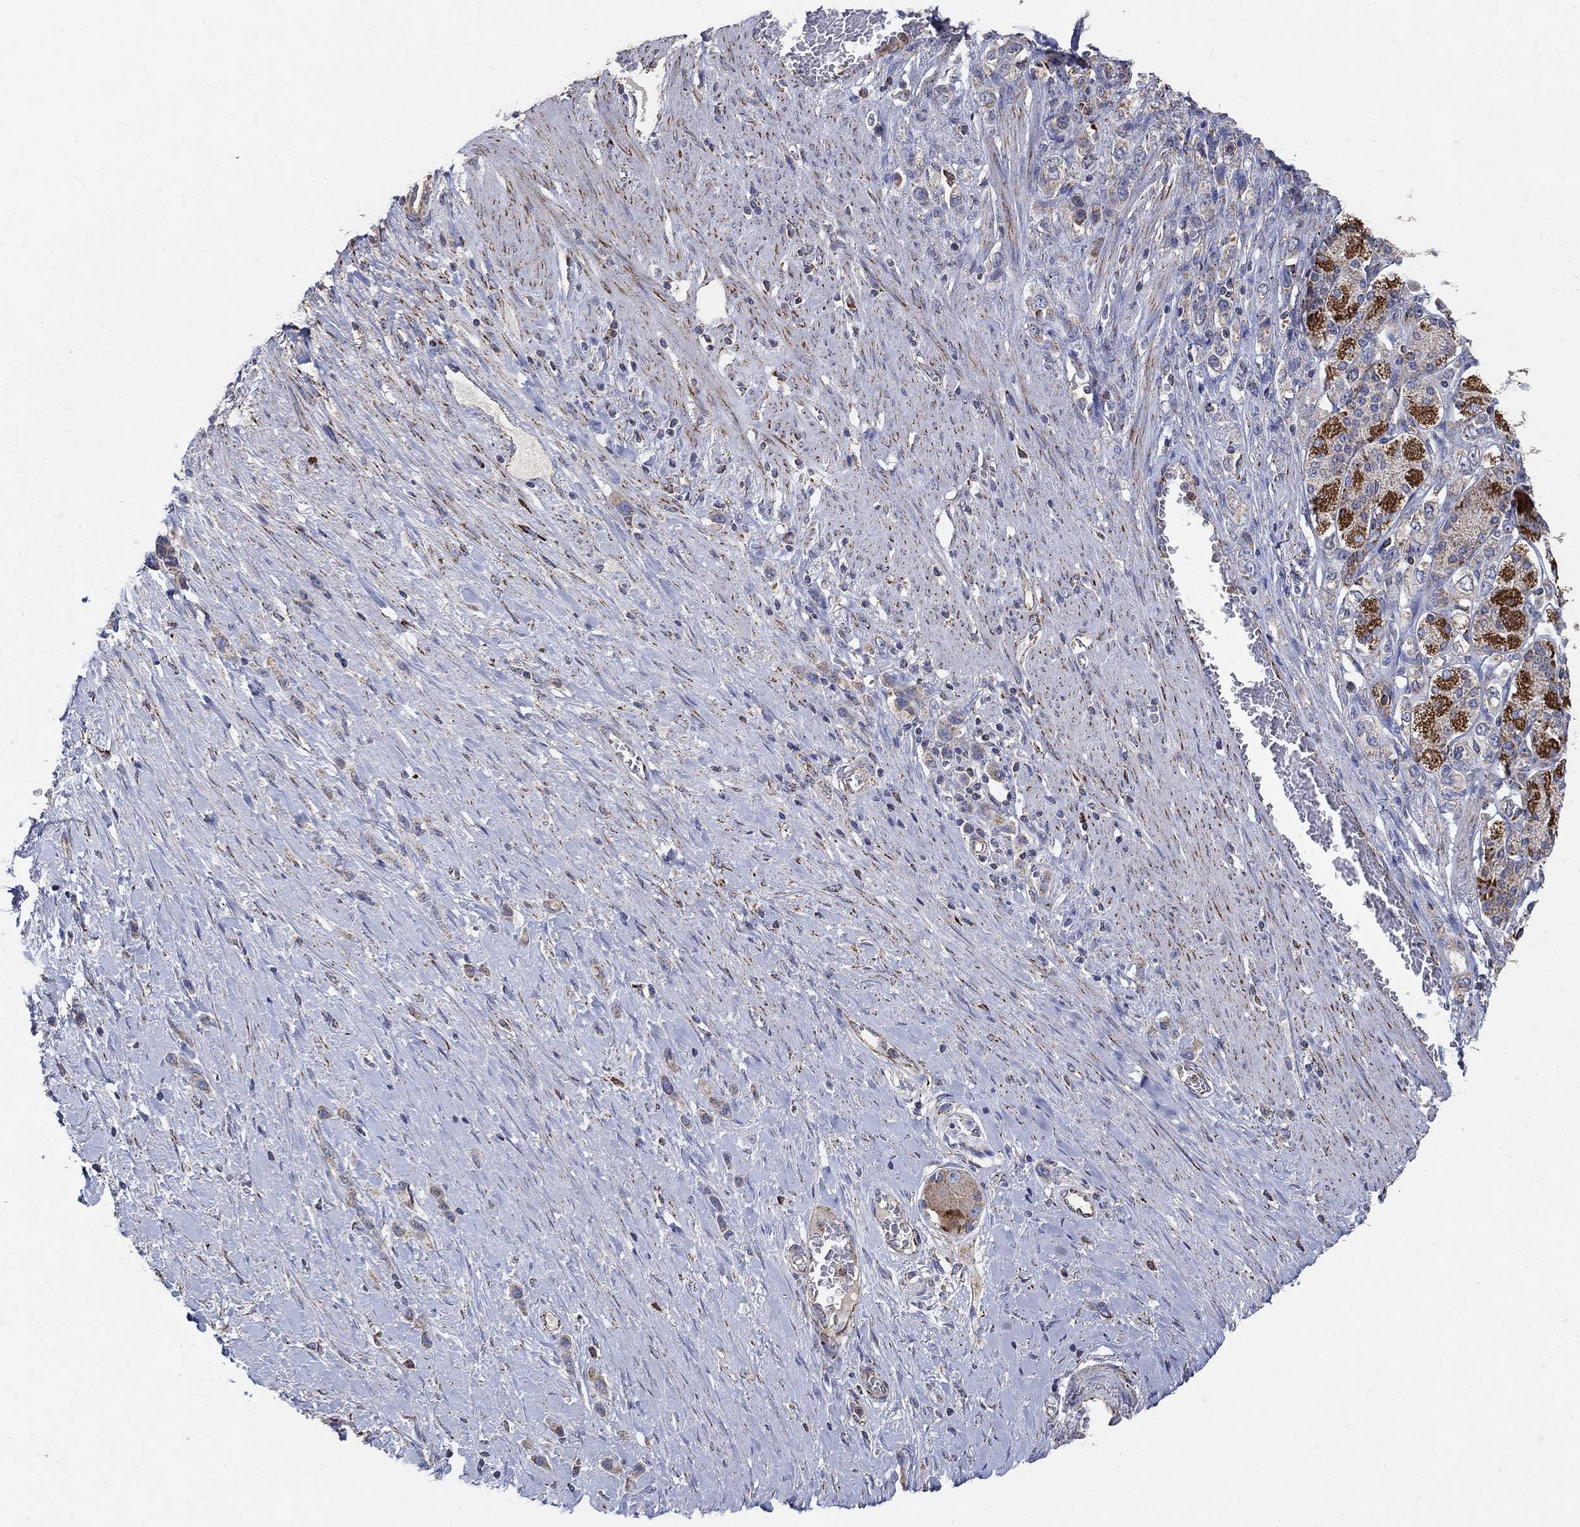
{"staining": {"intensity": "weak", "quantity": "25%-75%", "location": "cytoplasmic/membranous"}, "tissue": "stomach cancer", "cell_type": "Tumor cells", "image_type": "cancer", "snomed": [{"axis": "morphology", "description": "Normal tissue, NOS"}, {"axis": "morphology", "description": "Adenocarcinoma, NOS"}, {"axis": "morphology", "description": "Adenocarcinoma, High grade"}, {"axis": "topography", "description": "Stomach, upper"}, {"axis": "topography", "description": "Stomach"}], "caption": "Brown immunohistochemical staining in human stomach cancer displays weak cytoplasmic/membranous positivity in approximately 25%-75% of tumor cells. (brown staining indicates protein expression, while blue staining denotes nuclei).", "gene": "PNPLA2", "patient": {"sex": "female", "age": 65}}